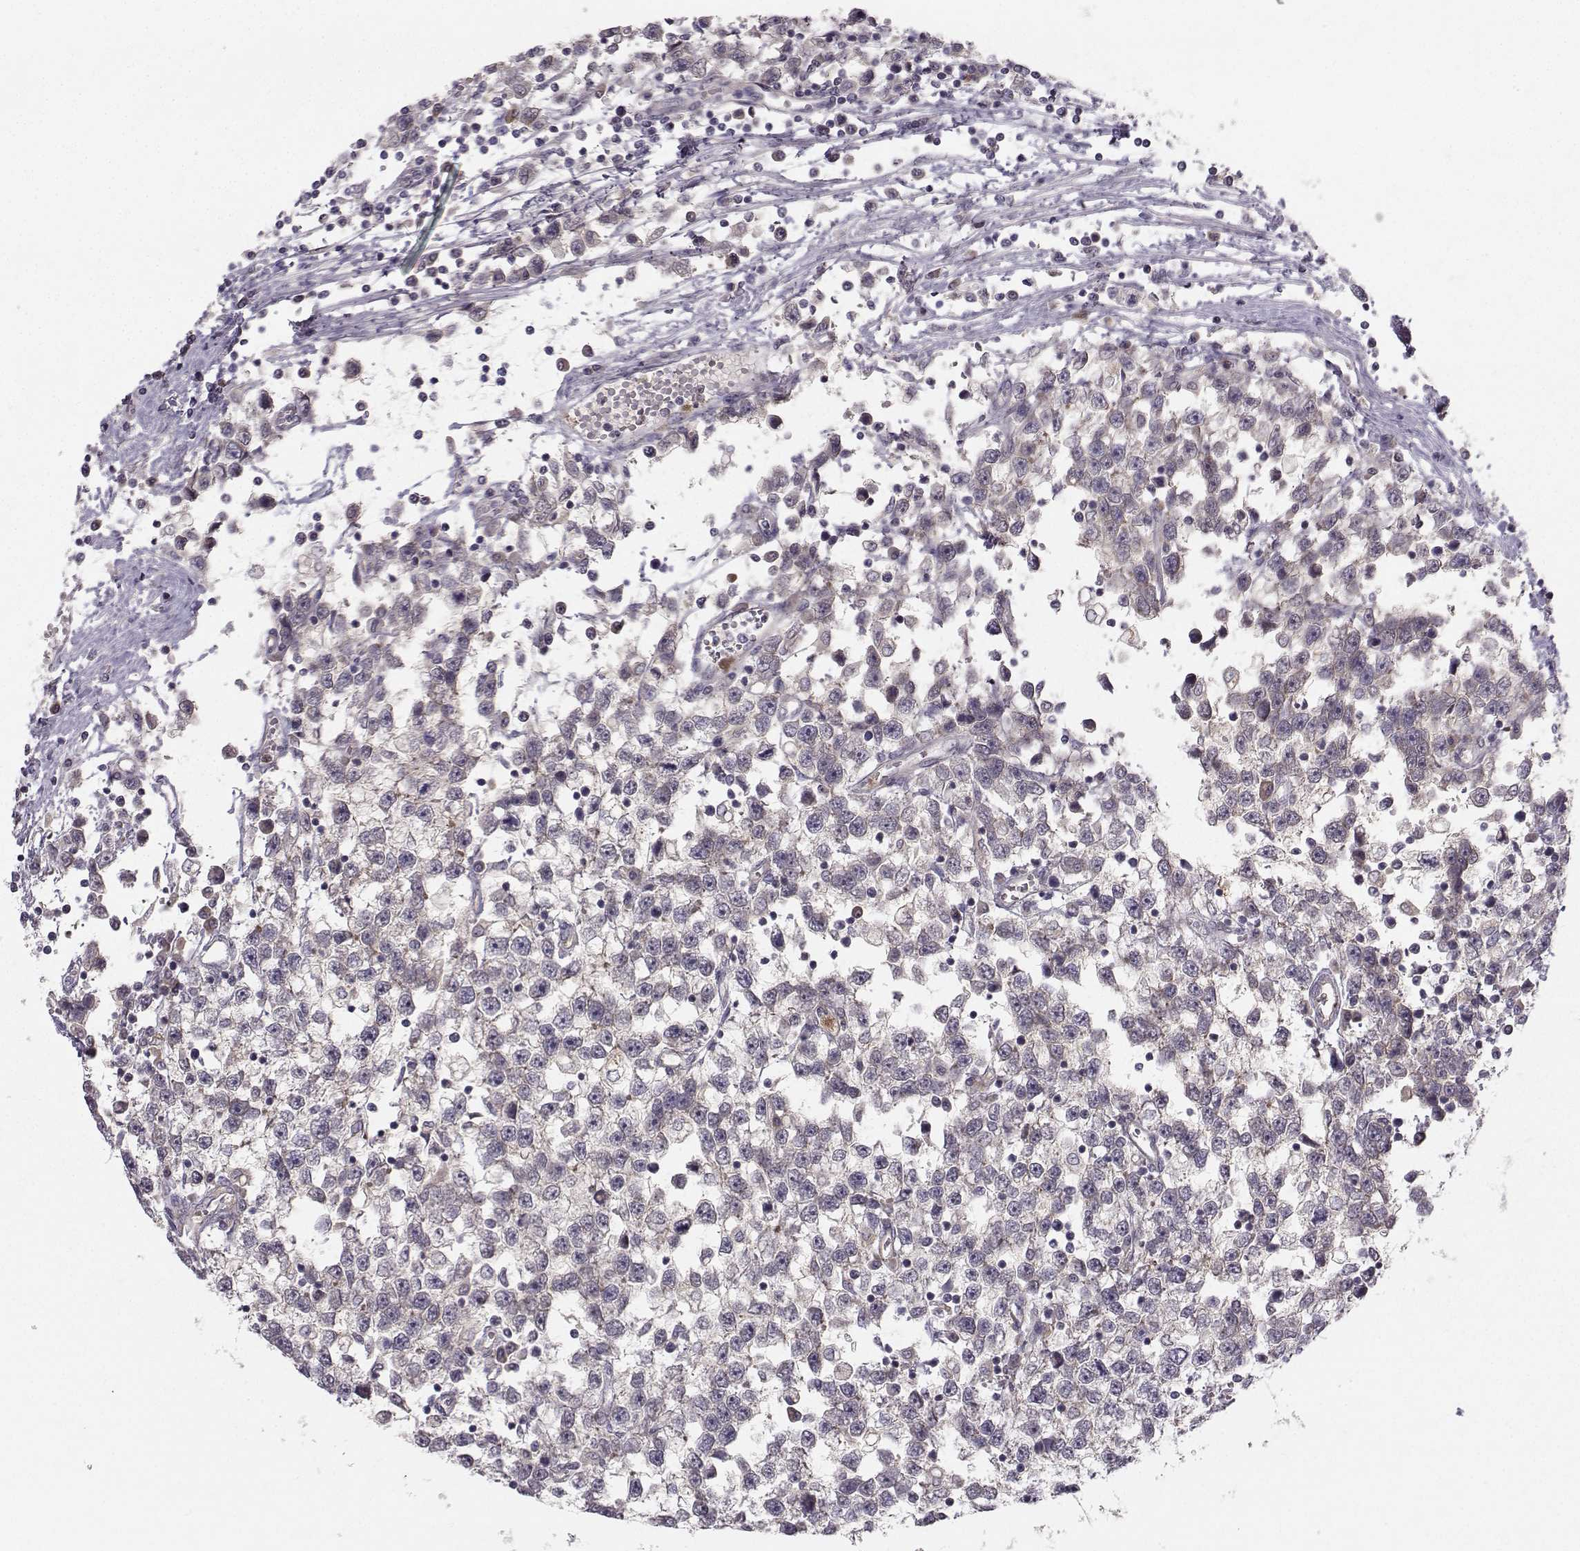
{"staining": {"intensity": "negative", "quantity": "none", "location": "none"}, "tissue": "testis cancer", "cell_type": "Tumor cells", "image_type": "cancer", "snomed": [{"axis": "morphology", "description": "Seminoma, NOS"}, {"axis": "topography", "description": "Testis"}], "caption": "Immunohistochemical staining of human seminoma (testis) reveals no significant staining in tumor cells. (DAB (3,3'-diaminobenzidine) immunohistochemistry, high magnification).", "gene": "OPRD1", "patient": {"sex": "male", "age": 34}}